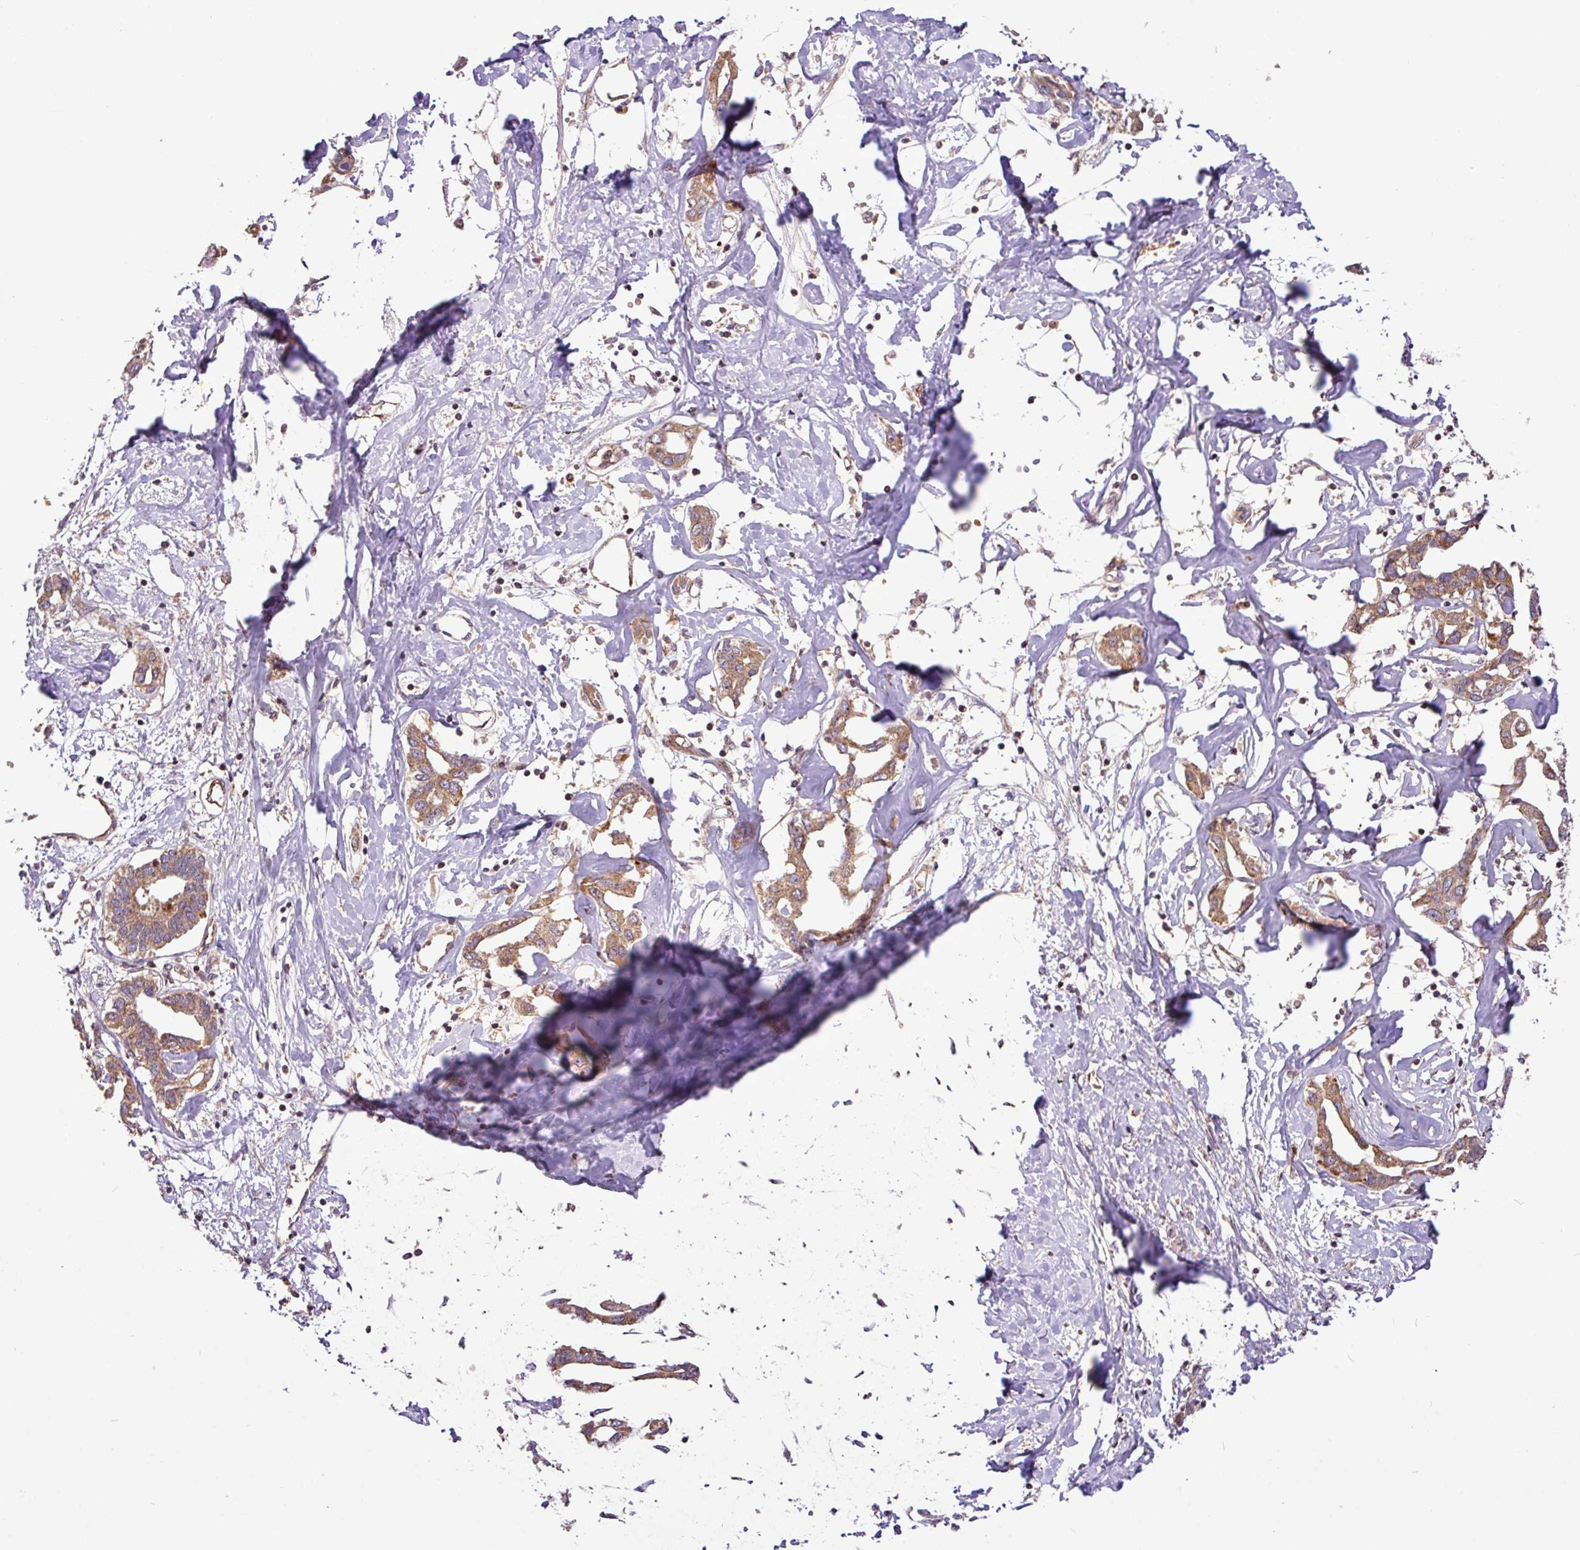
{"staining": {"intensity": "moderate", "quantity": ">75%", "location": "cytoplasmic/membranous"}, "tissue": "liver cancer", "cell_type": "Tumor cells", "image_type": "cancer", "snomed": [{"axis": "morphology", "description": "Cholangiocarcinoma"}, {"axis": "topography", "description": "Liver"}], "caption": "The histopathology image exhibits immunohistochemical staining of liver cancer. There is moderate cytoplasmic/membranous positivity is present in about >75% of tumor cells.", "gene": "YPEL3", "patient": {"sex": "male", "age": 59}}